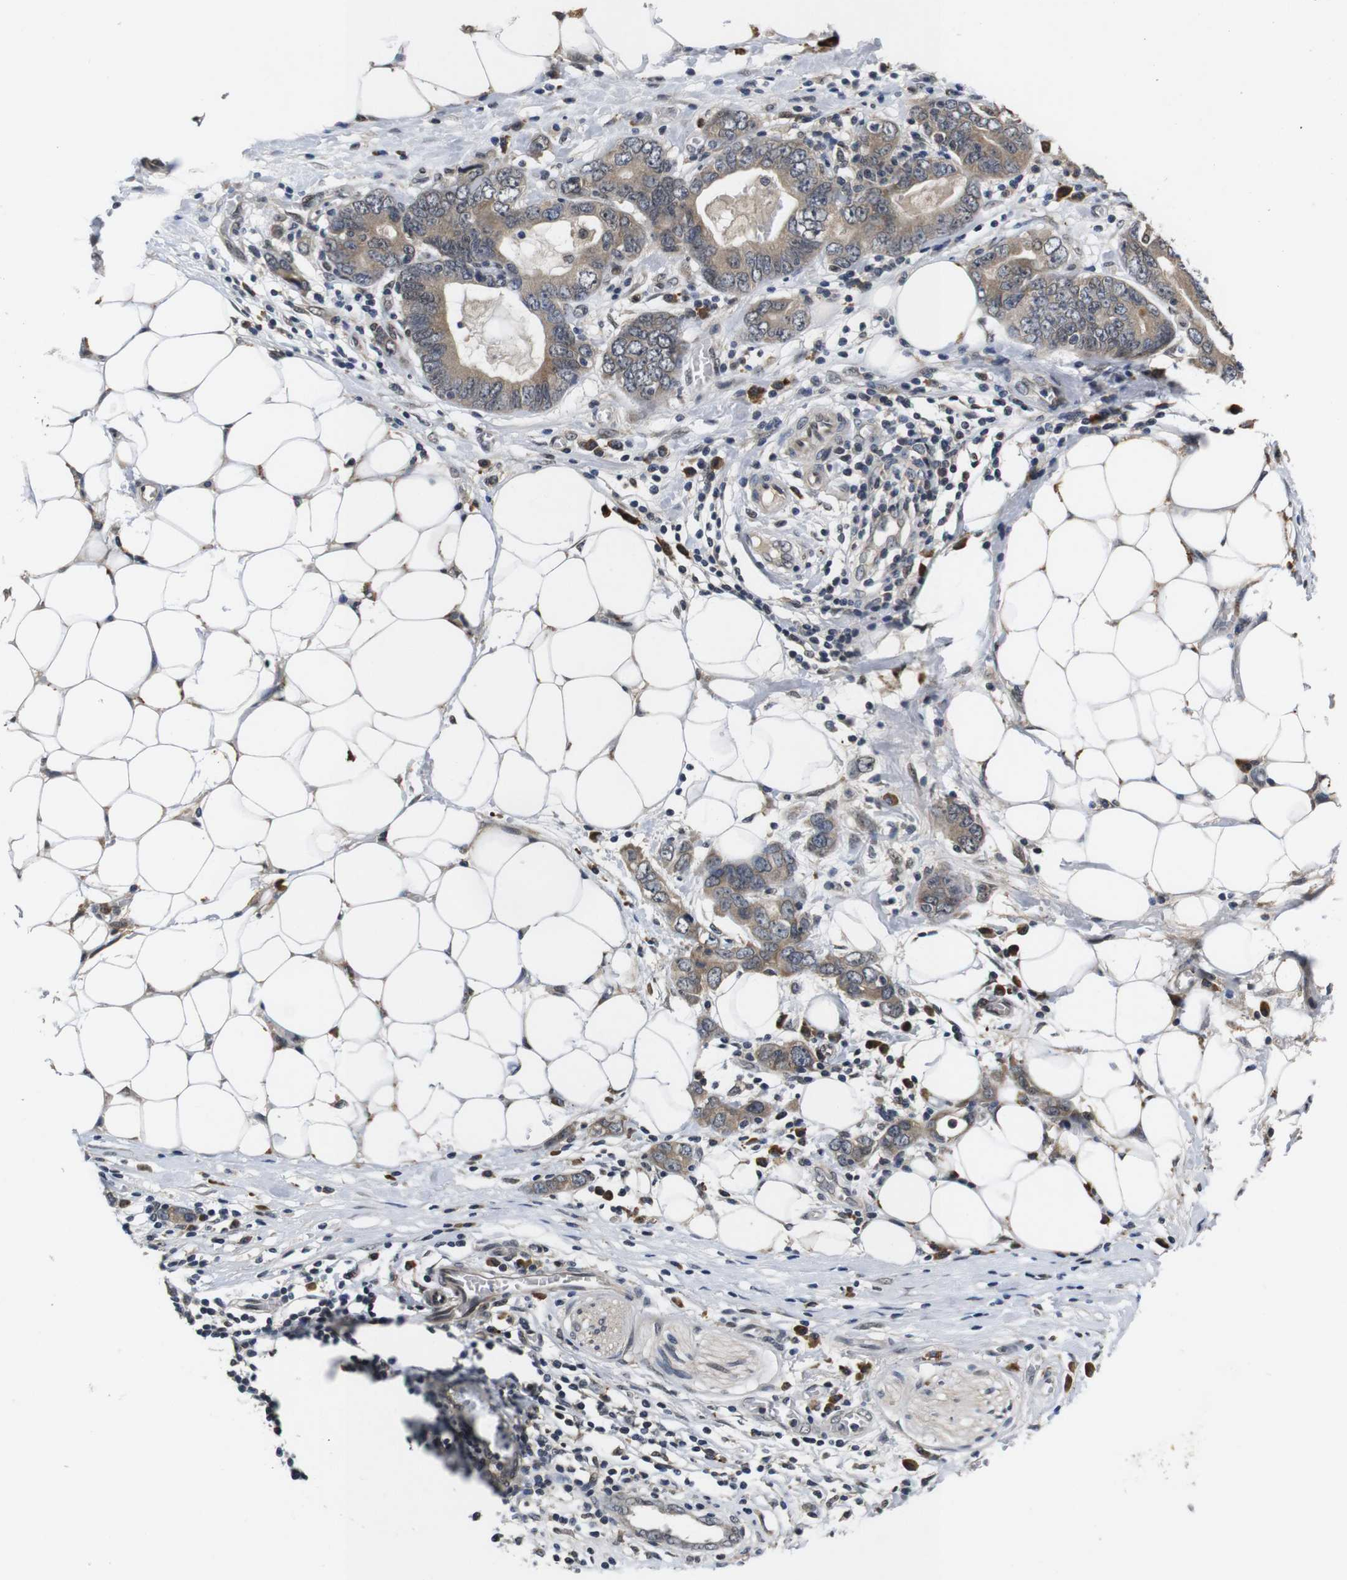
{"staining": {"intensity": "weak", "quantity": ">75%", "location": "cytoplasmic/membranous,nuclear"}, "tissue": "stomach cancer", "cell_type": "Tumor cells", "image_type": "cancer", "snomed": [{"axis": "morphology", "description": "Adenocarcinoma, NOS"}, {"axis": "topography", "description": "Stomach, lower"}], "caption": "A photomicrograph showing weak cytoplasmic/membranous and nuclear expression in approximately >75% of tumor cells in stomach cancer, as visualized by brown immunohistochemical staining.", "gene": "ZBTB46", "patient": {"sex": "female", "age": 93}}